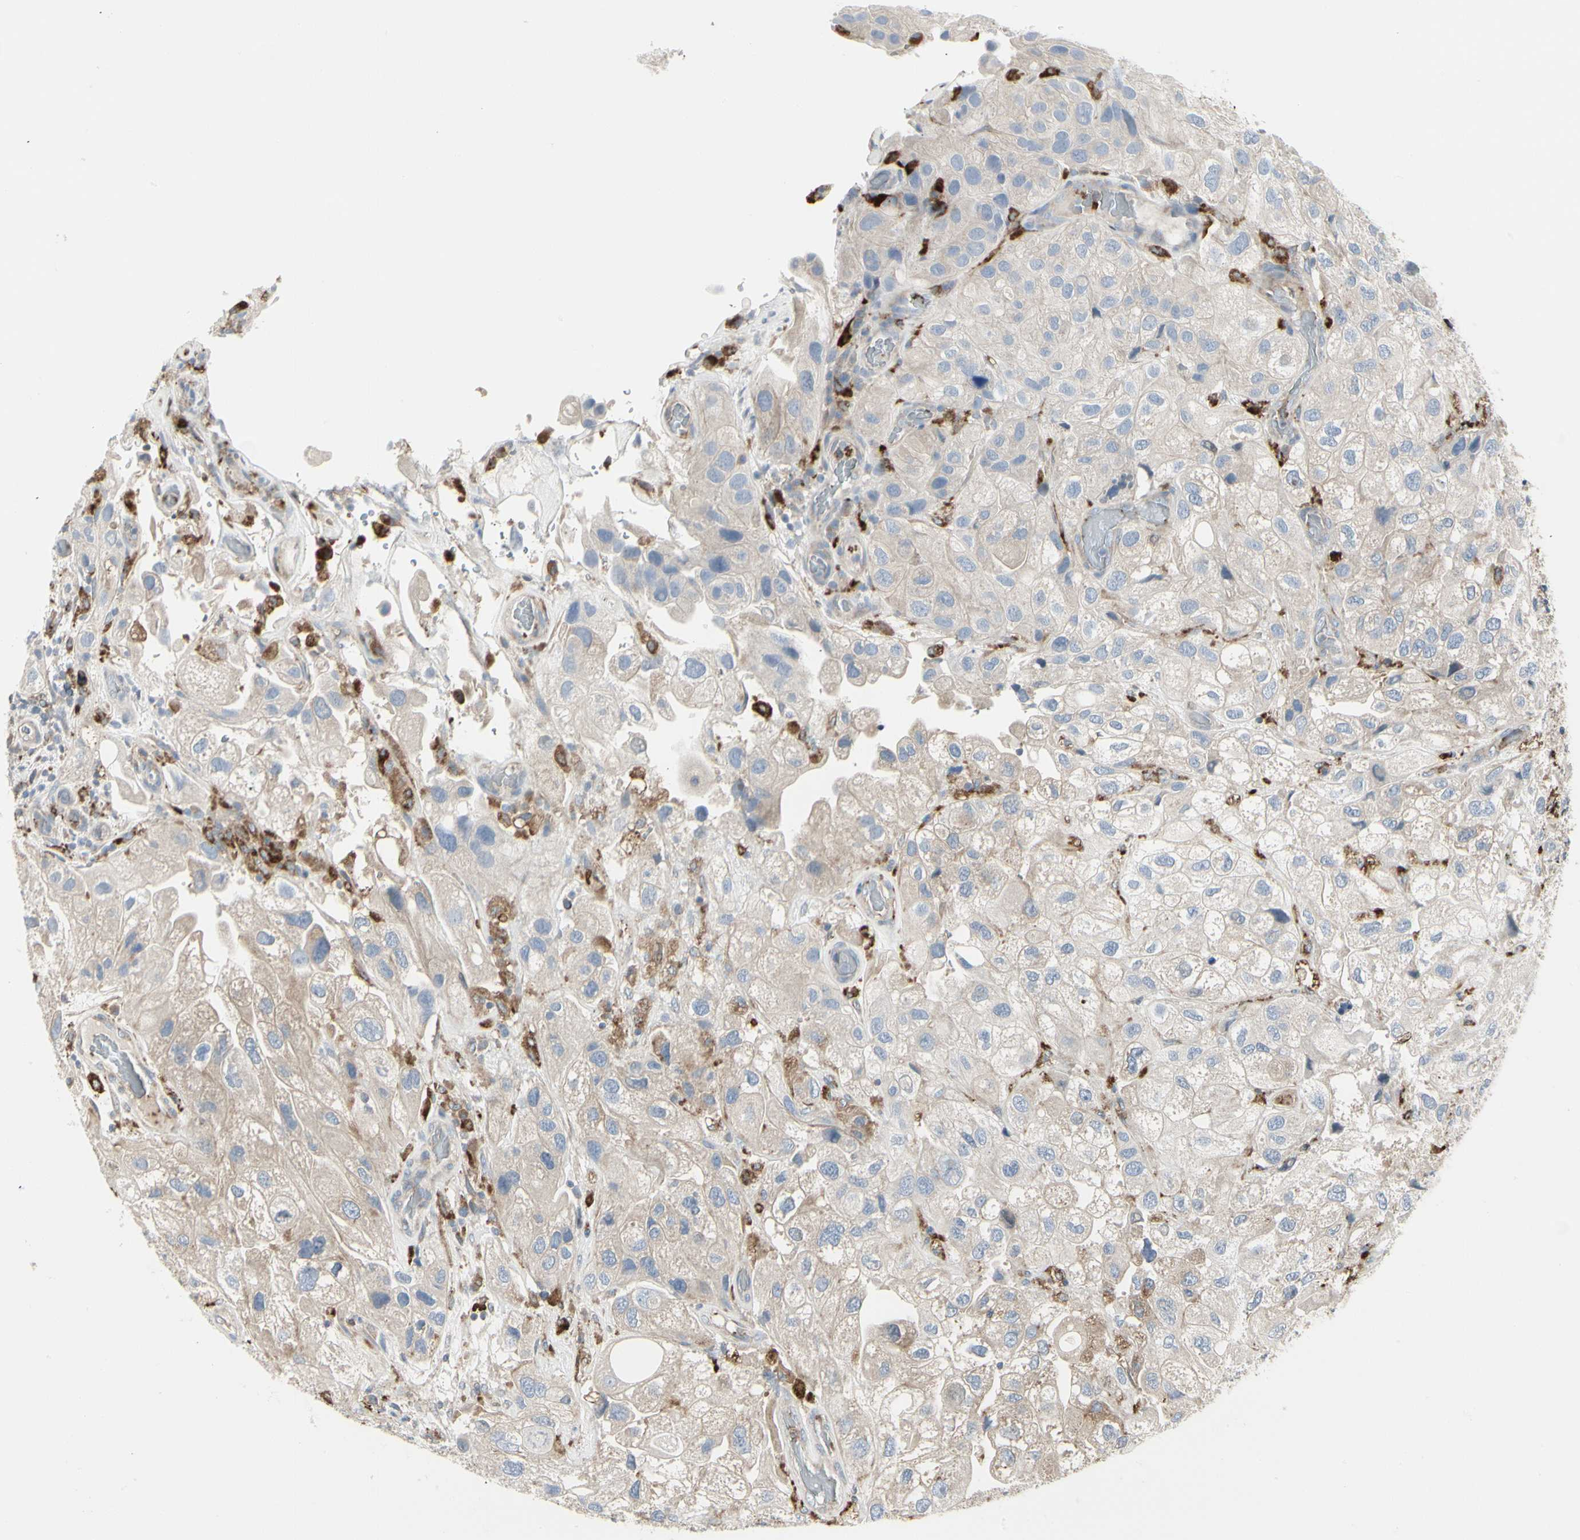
{"staining": {"intensity": "weak", "quantity": "<25%", "location": "cytoplasmic/membranous"}, "tissue": "urothelial cancer", "cell_type": "Tumor cells", "image_type": "cancer", "snomed": [{"axis": "morphology", "description": "Urothelial carcinoma, High grade"}, {"axis": "topography", "description": "Urinary bladder"}], "caption": "Image shows no significant protein staining in tumor cells of urothelial cancer. (Stains: DAB immunohistochemistry (IHC) with hematoxylin counter stain, Microscopy: brightfield microscopy at high magnification).", "gene": "ATP6V1B2", "patient": {"sex": "female", "age": 64}}